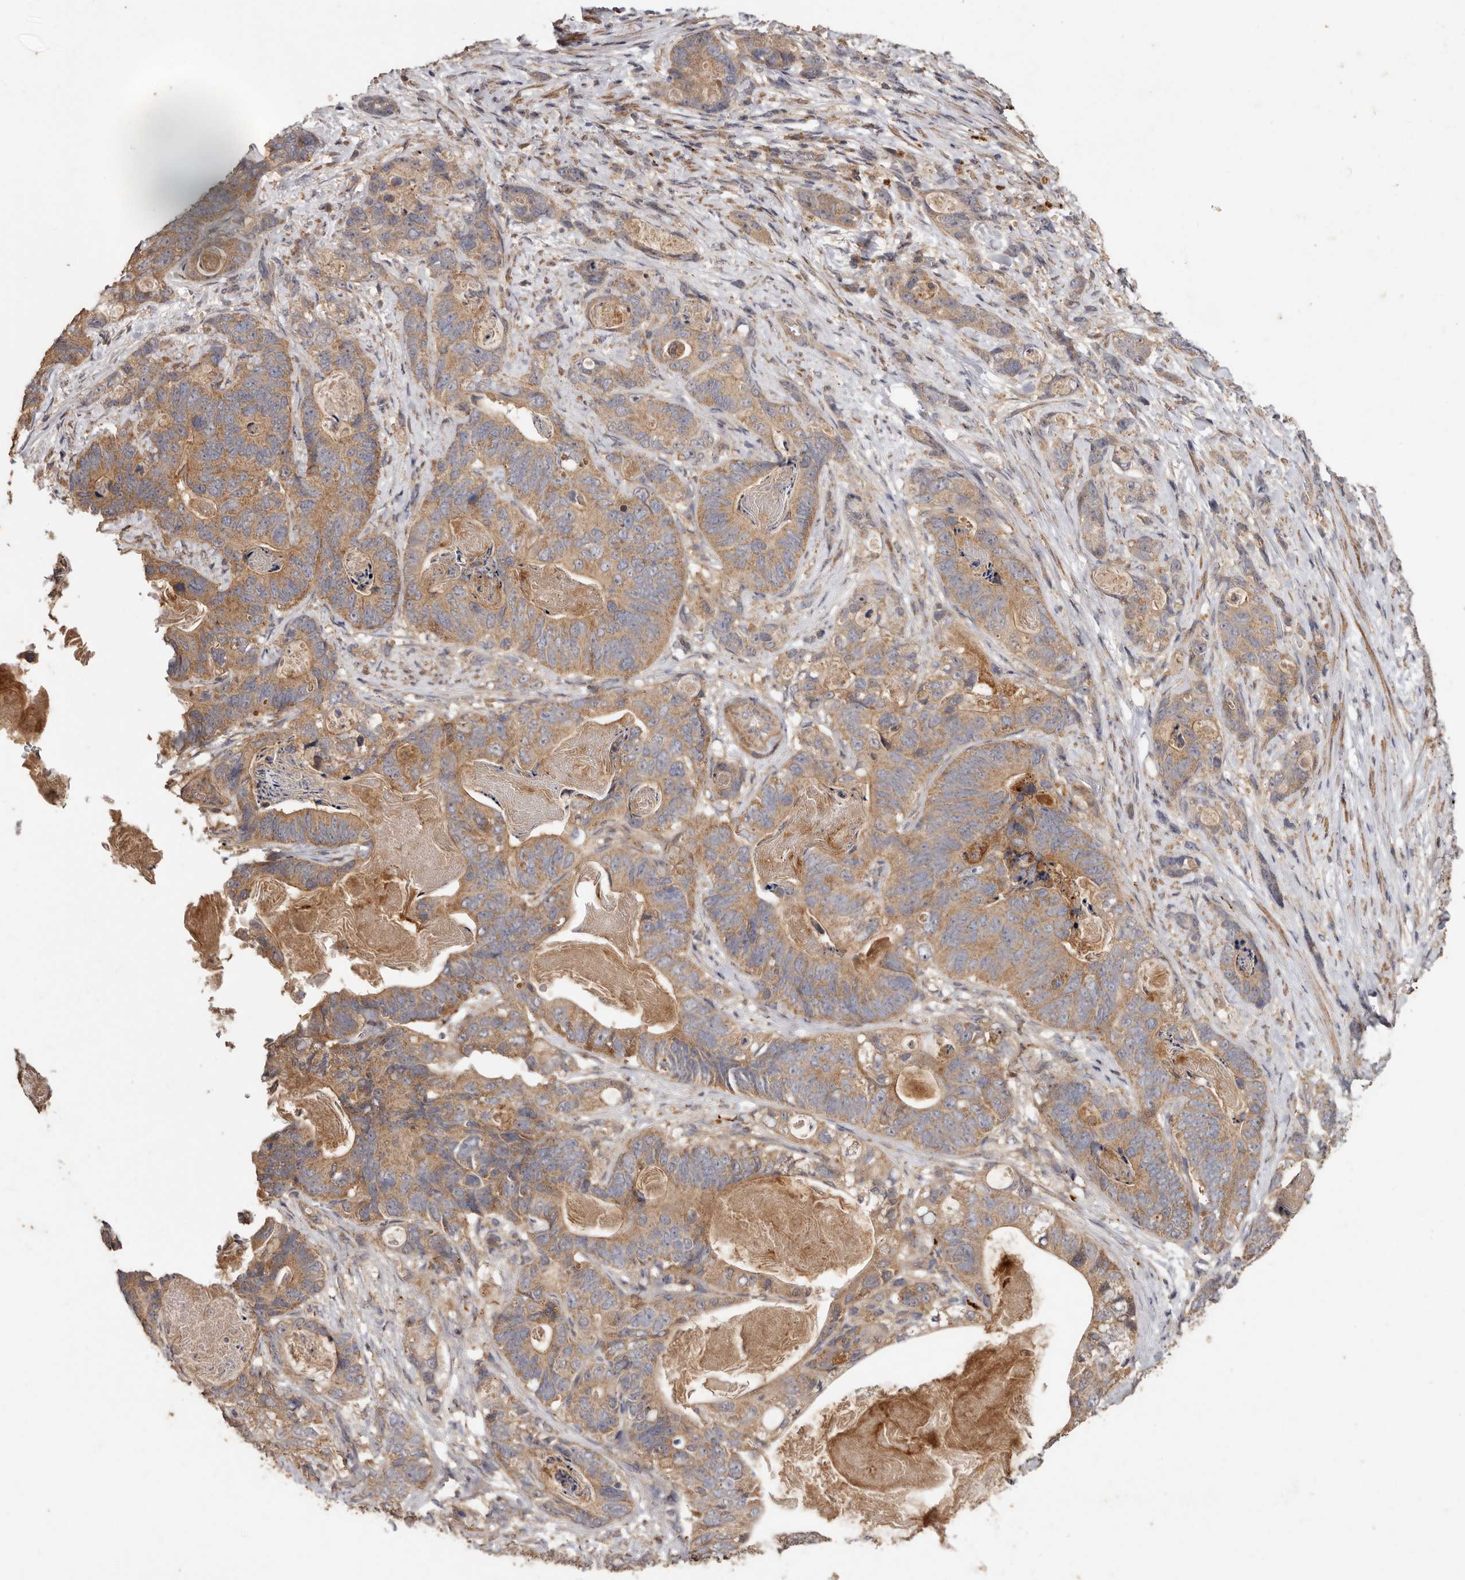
{"staining": {"intensity": "moderate", "quantity": ">75%", "location": "cytoplasmic/membranous"}, "tissue": "stomach cancer", "cell_type": "Tumor cells", "image_type": "cancer", "snomed": [{"axis": "morphology", "description": "Normal tissue, NOS"}, {"axis": "morphology", "description": "Adenocarcinoma, NOS"}, {"axis": "topography", "description": "Stomach"}], "caption": "Stomach cancer (adenocarcinoma) was stained to show a protein in brown. There is medium levels of moderate cytoplasmic/membranous positivity in about >75% of tumor cells.", "gene": "RWDD1", "patient": {"sex": "female", "age": 89}}